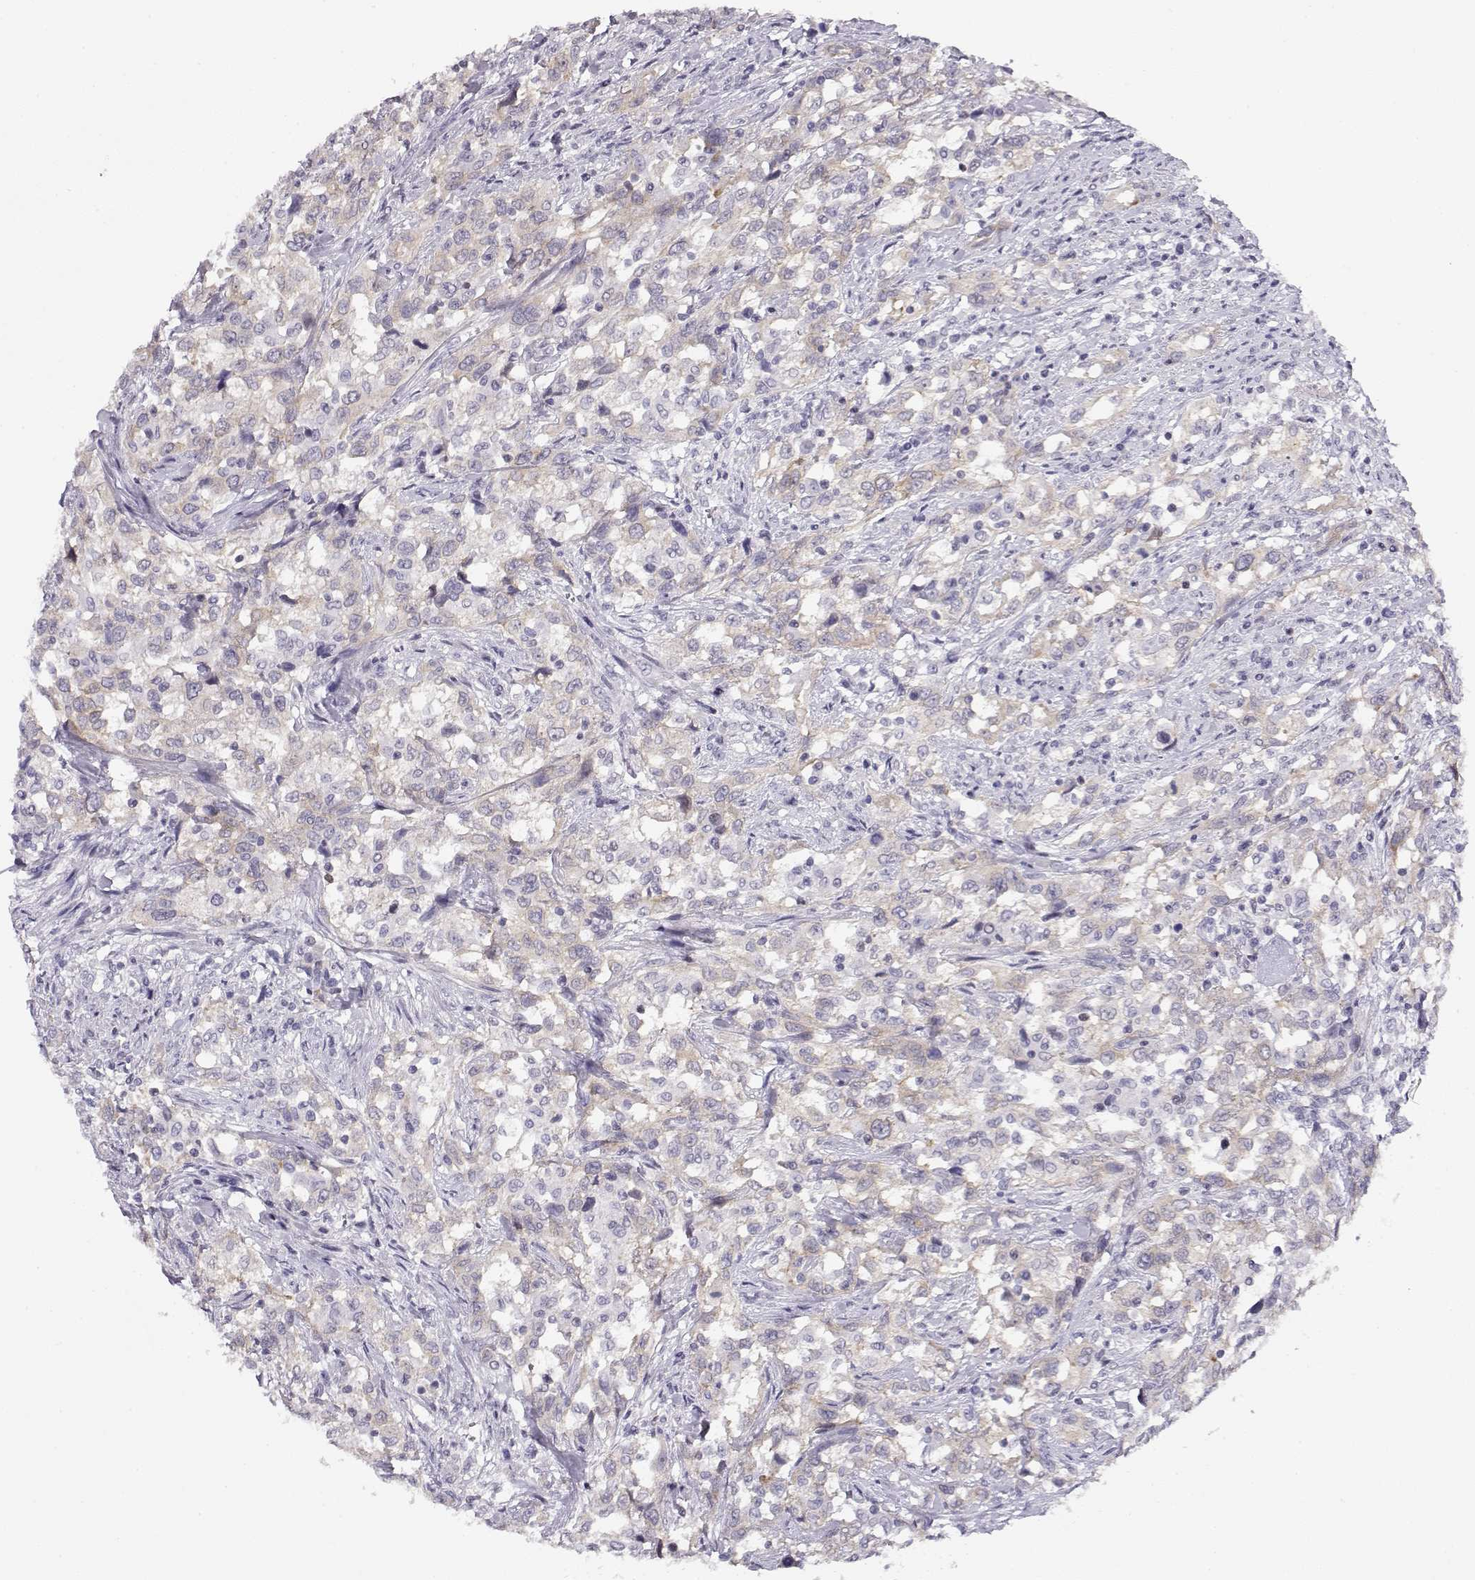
{"staining": {"intensity": "weak", "quantity": ">75%", "location": "cytoplasmic/membranous"}, "tissue": "urothelial cancer", "cell_type": "Tumor cells", "image_type": "cancer", "snomed": [{"axis": "morphology", "description": "Urothelial carcinoma, NOS"}, {"axis": "morphology", "description": "Urothelial carcinoma, High grade"}, {"axis": "topography", "description": "Urinary bladder"}], "caption": "Immunohistochemical staining of human urothelial carcinoma (high-grade) shows low levels of weak cytoplasmic/membranous protein expression in about >75% of tumor cells.", "gene": "CRX", "patient": {"sex": "female", "age": 64}}